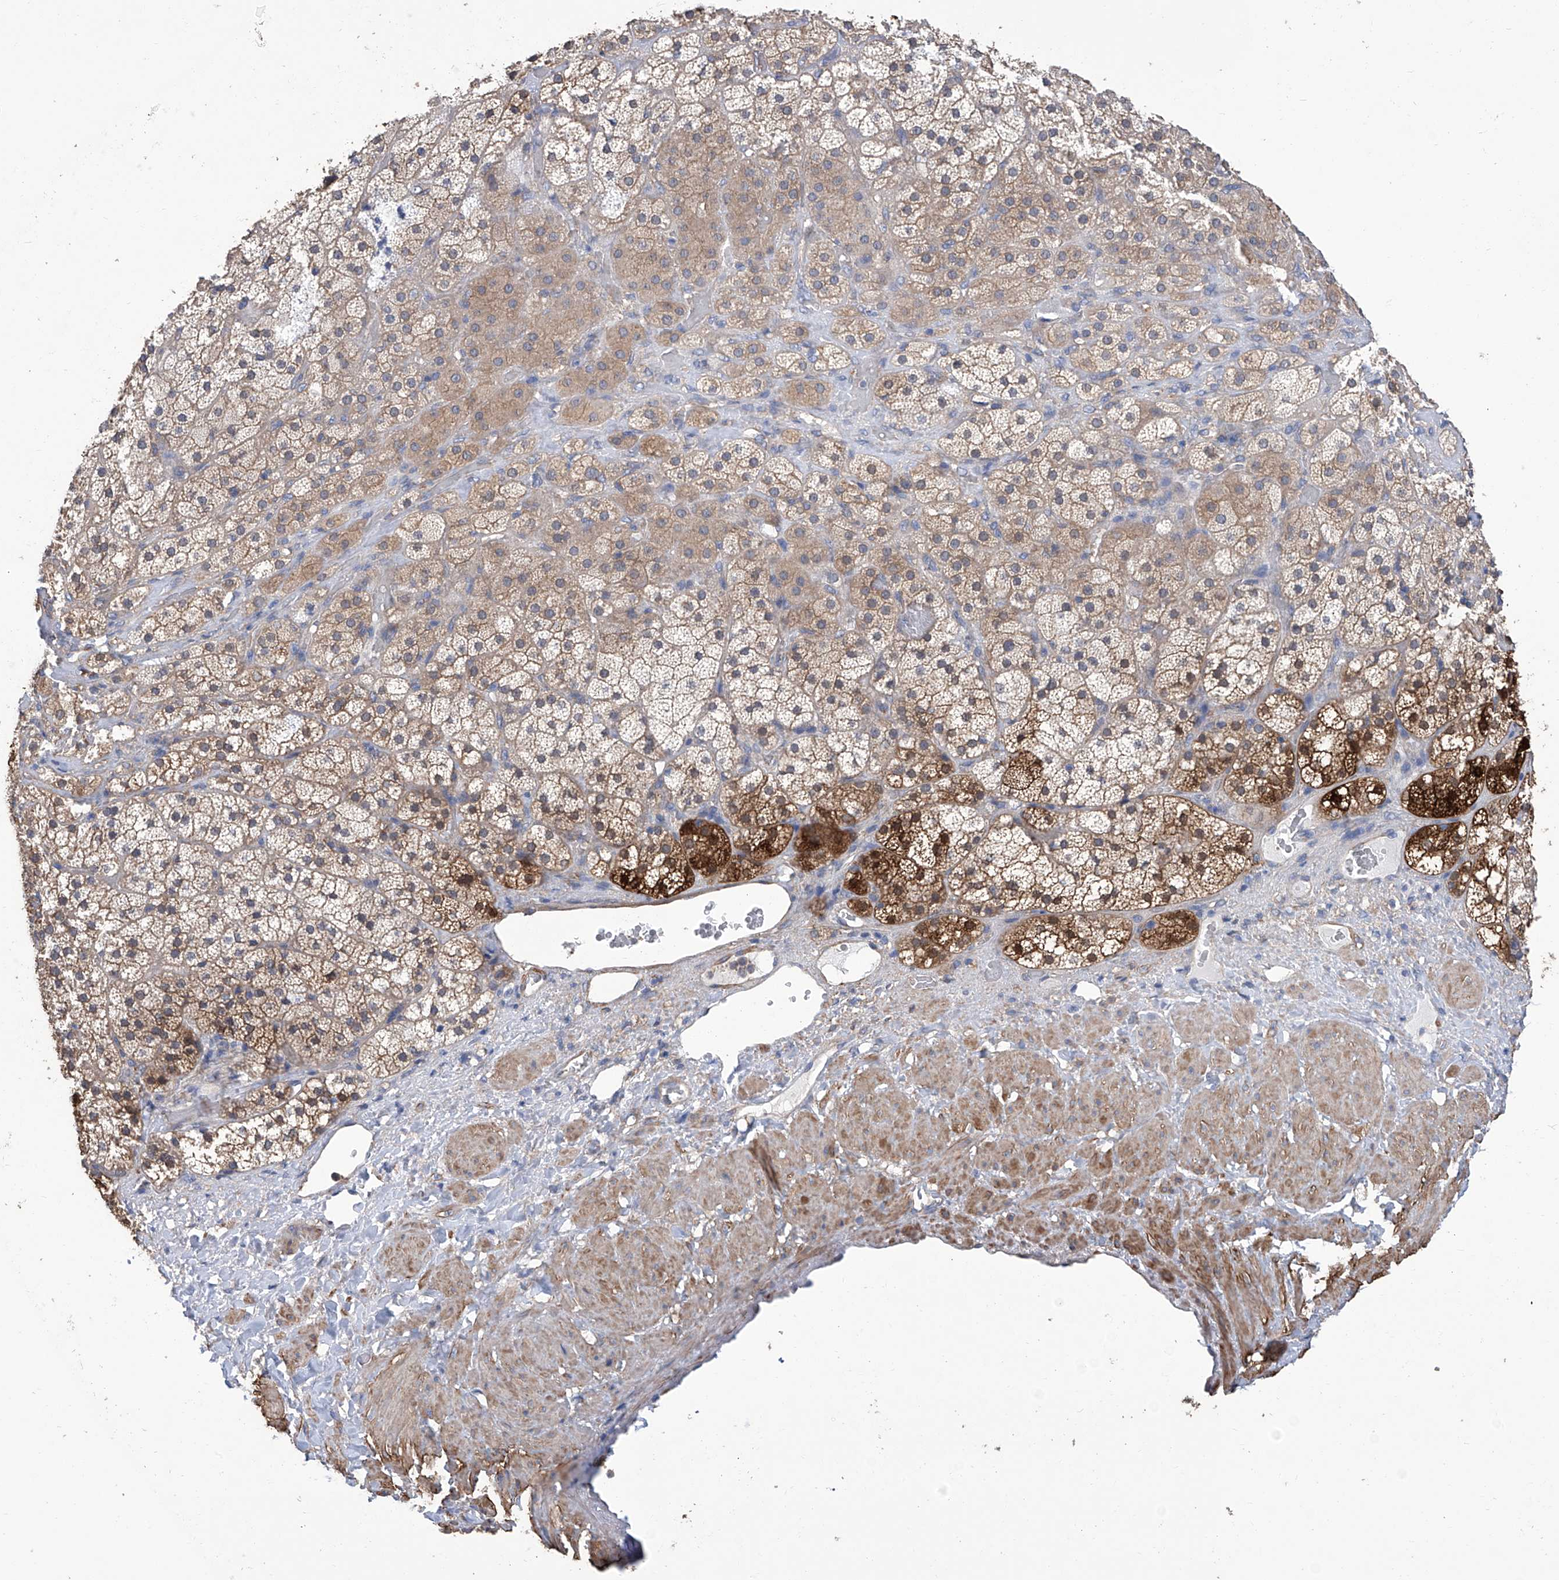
{"staining": {"intensity": "moderate", "quantity": "25%-75%", "location": "cytoplasmic/membranous"}, "tissue": "adrenal gland", "cell_type": "Glandular cells", "image_type": "normal", "snomed": [{"axis": "morphology", "description": "Normal tissue, NOS"}, {"axis": "topography", "description": "Adrenal gland"}], "caption": "The histopathology image shows staining of benign adrenal gland, revealing moderate cytoplasmic/membranous protein staining (brown color) within glandular cells.", "gene": "SMS", "patient": {"sex": "male", "age": 57}}